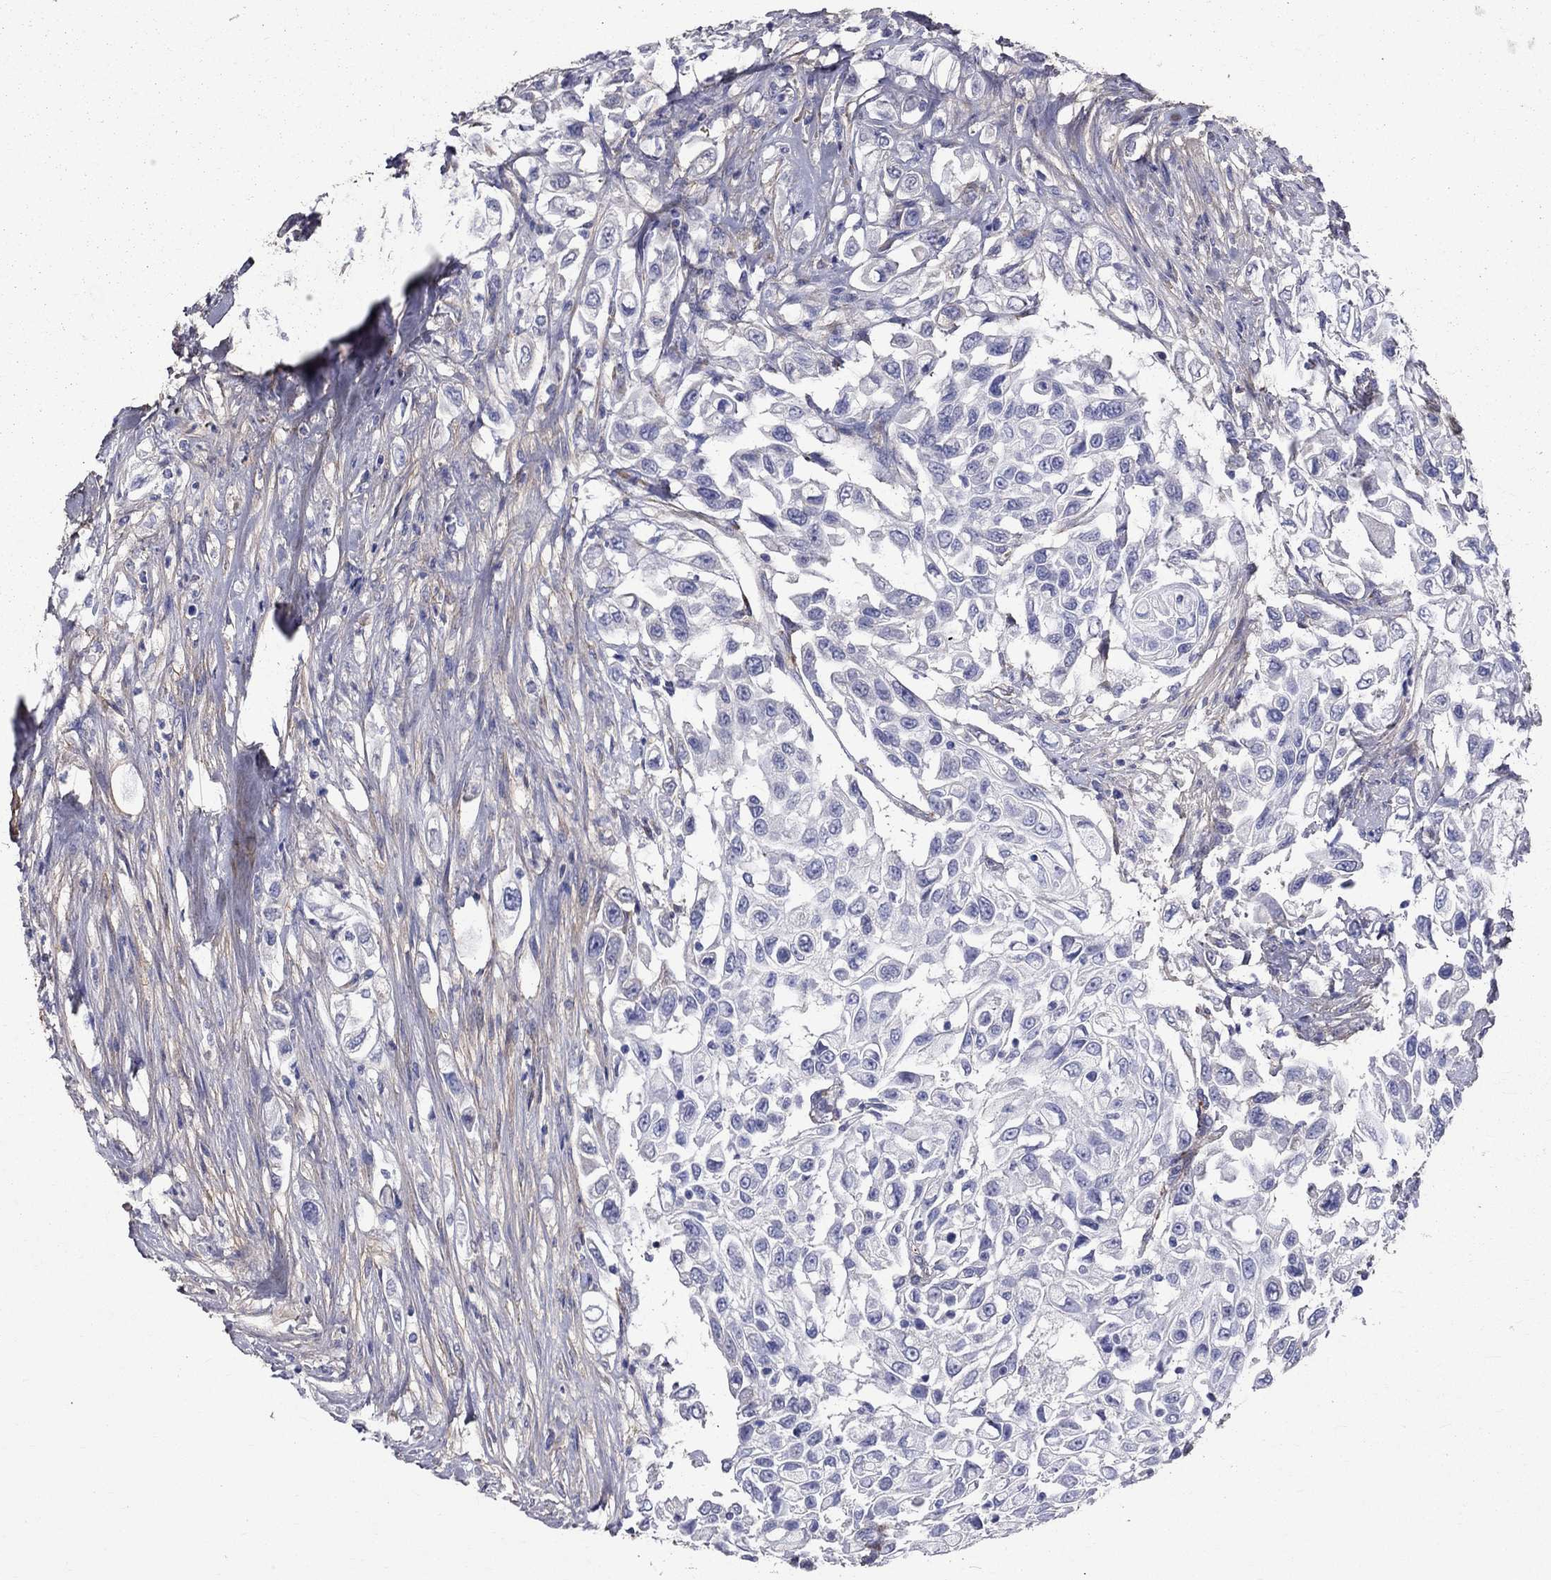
{"staining": {"intensity": "negative", "quantity": "none", "location": "none"}, "tissue": "urothelial cancer", "cell_type": "Tumor cells", "image_type": "cancer", "snomed": [{"axis": "morphology", "description": "Urothelial carcinoma, High grade"}, {"axis": "topography", "description": "Urinary bladder"}], "caption": "This is a photomicrograph of IHC staining of urothelial cancer, which shows no expression in tumor cells.", "gene": "ANXA10", "patient": {"sex": "female", "age": 56}}